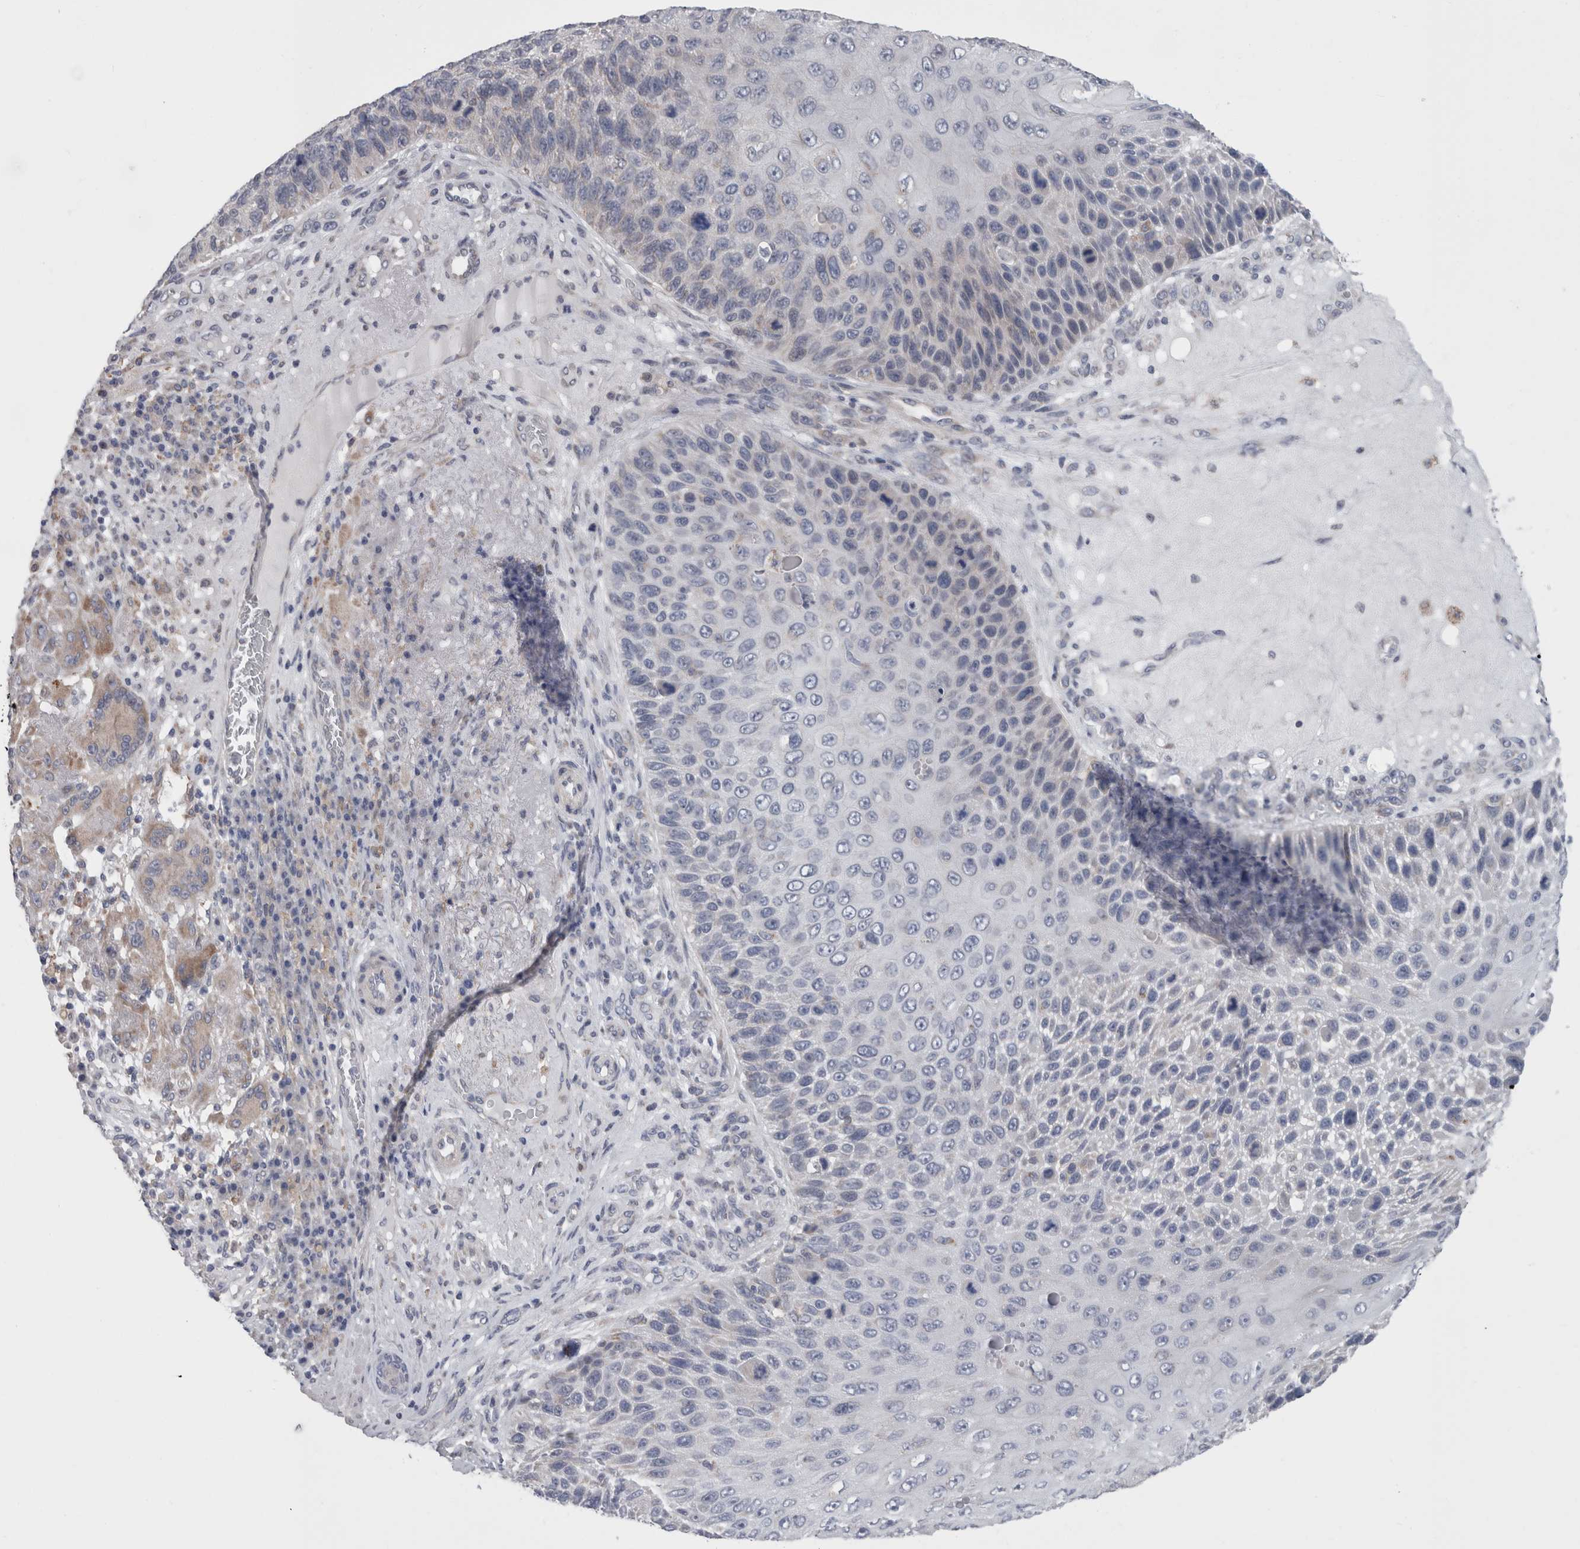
{"staining": {"intensity": "negative", "quantity": "none", "location": "none"}, "tissue": "skin cancer", "cell_type": "Tumor cells", "image_type": "cancer", "snomed": [{"axis": "morphology", "description": "Squamous cell carcinoma, NOS"}, {"axis": "topography", "description": "Skin"}], "caption": "Immunohistochemistry (IHC) micrograph of neoplastic tissue: human squamous cell carcinoma (skin) stained with DAB (3,3'-diaminobenzidine) demonstrates no significant protein positivity in tumor cells.", "gene": "GDAP1", "patient": {"sex": "female", "age": 88}}